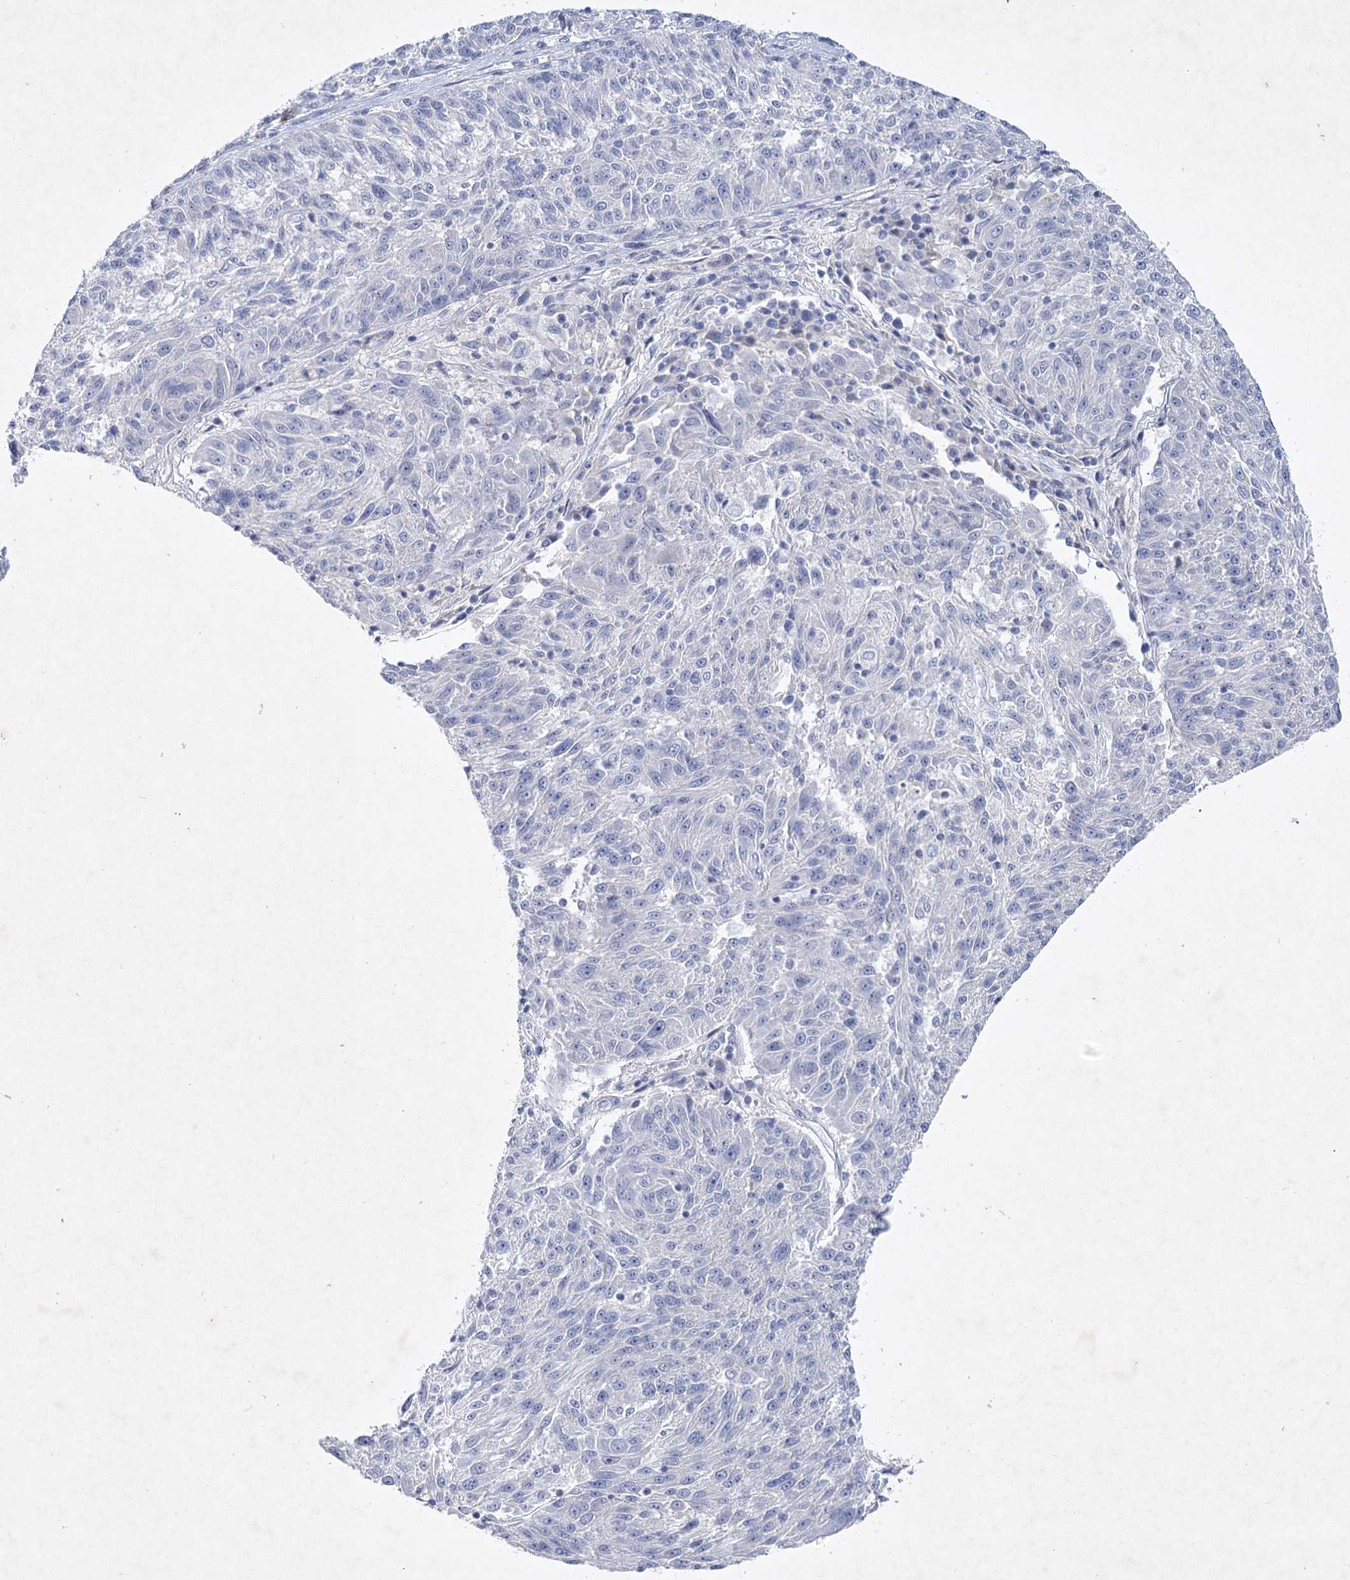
{"staining": {"intensity": "negative", "quantity": "none", "location": "none"}, "tissue": "melanoma", "cell_type": "Tumor cells", "image_type": "cancer", "snomed": [{"axis": "morphology", "description": "Malignant melanoma, NOS"}, {"axis": "topography", "description": "Skin"}], "caption": "A histopathology image of human melanoma is negative for staining in tumor cells.", "gene": "MAP3K13", "patient": {"sex": "male", "age": 53}}